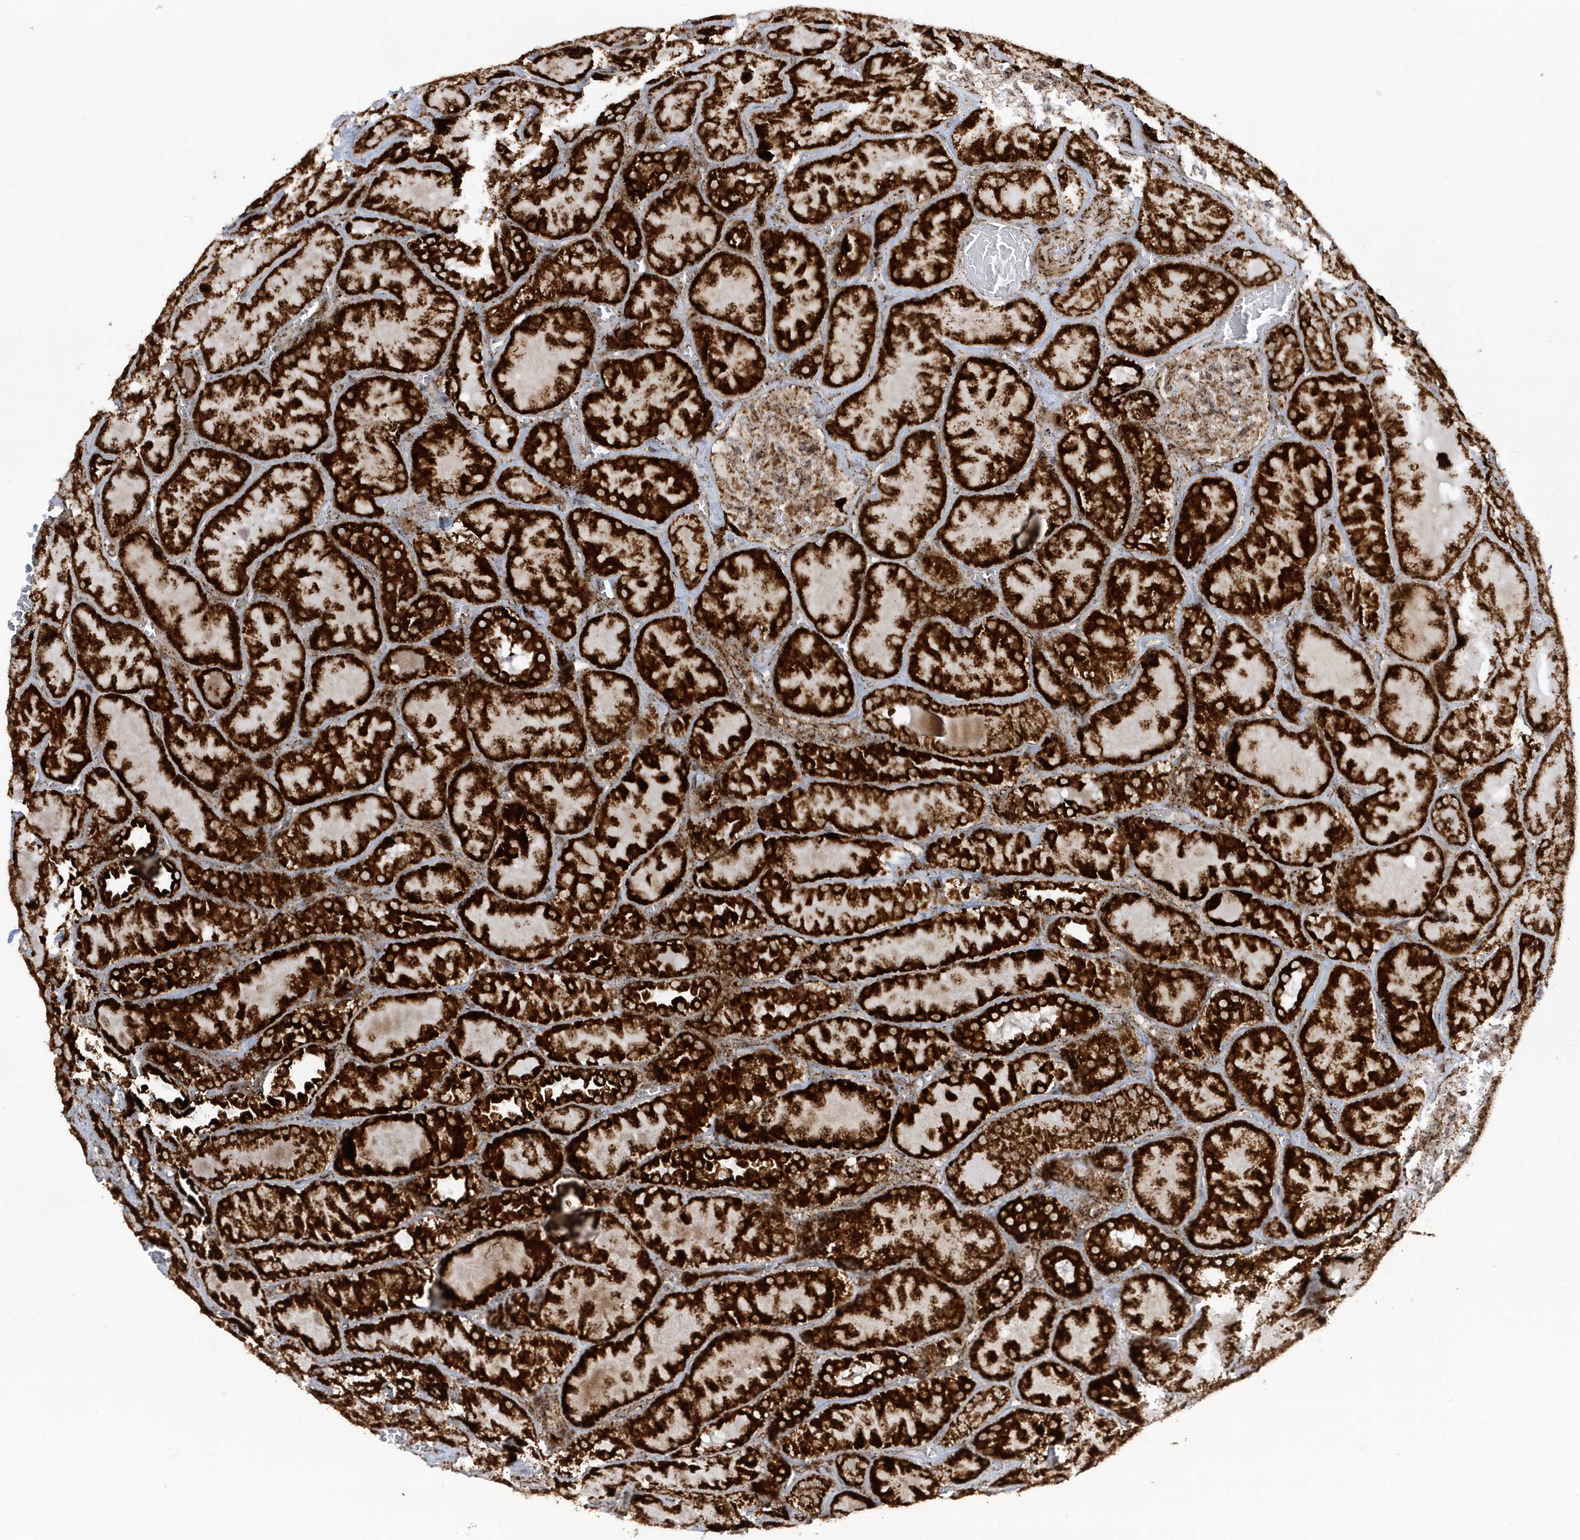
{"staining": {"intensity": "strong", "quantity": ">75%", "location": "cytoplasmic/membranous"}, "tissue": "kidney", "cell_type": "Cells in glomeruli", "image_type": "normal", "snomed": [{"axis": "morphology", "description": "Normal tissue, NOS"}, {"axis": "topography", "description": "Kidney"}], "caption": "Immunohistochemistry image of benign kidney stained for a protein (brown), which displays high levels of strong cytoplasmic/membranous positivity in about >75% of cells in glomeruli.", "gene": "CRY2", "patient": {"sex": "male", "age": 28}}